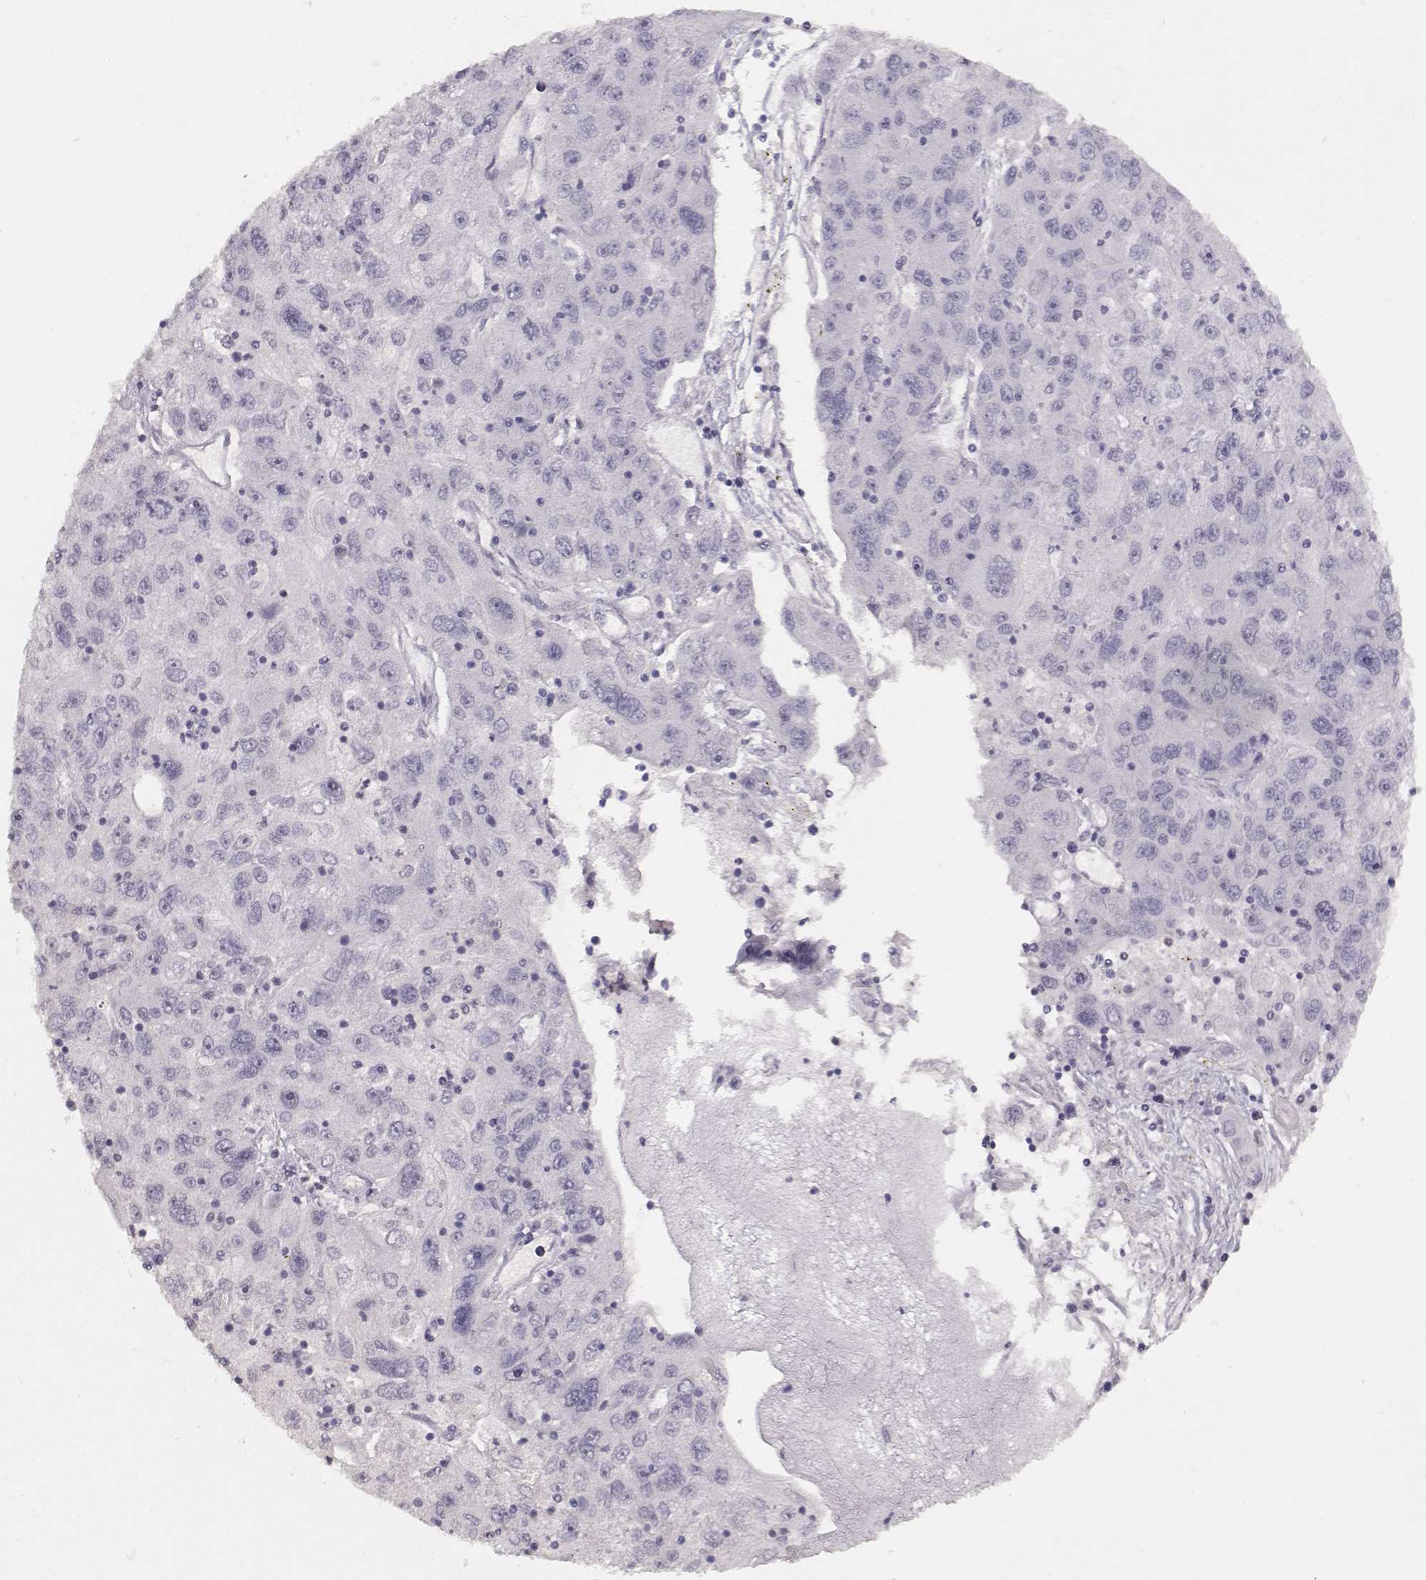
{"staining": {"intensity": "negative", "quantity": "none", "location": "none"}, "tissue": "stomach cancer", "cell_type": "Tumor cells", "image_type": "cancer", "snomed": [{"axis": "morphology", "description": "Adenocarcinoma, NOS"}, {"axis": "topography", "description": "Stomach"}], "caption": "Immunohistochemistry micrograph of neoplastic tissue: human adenocarcinoma (stomach) stained with DAB shows no significant protein staining in tumor cells.", "gene": "TPH2", "patient": {"sex": "male", "age": 56}}